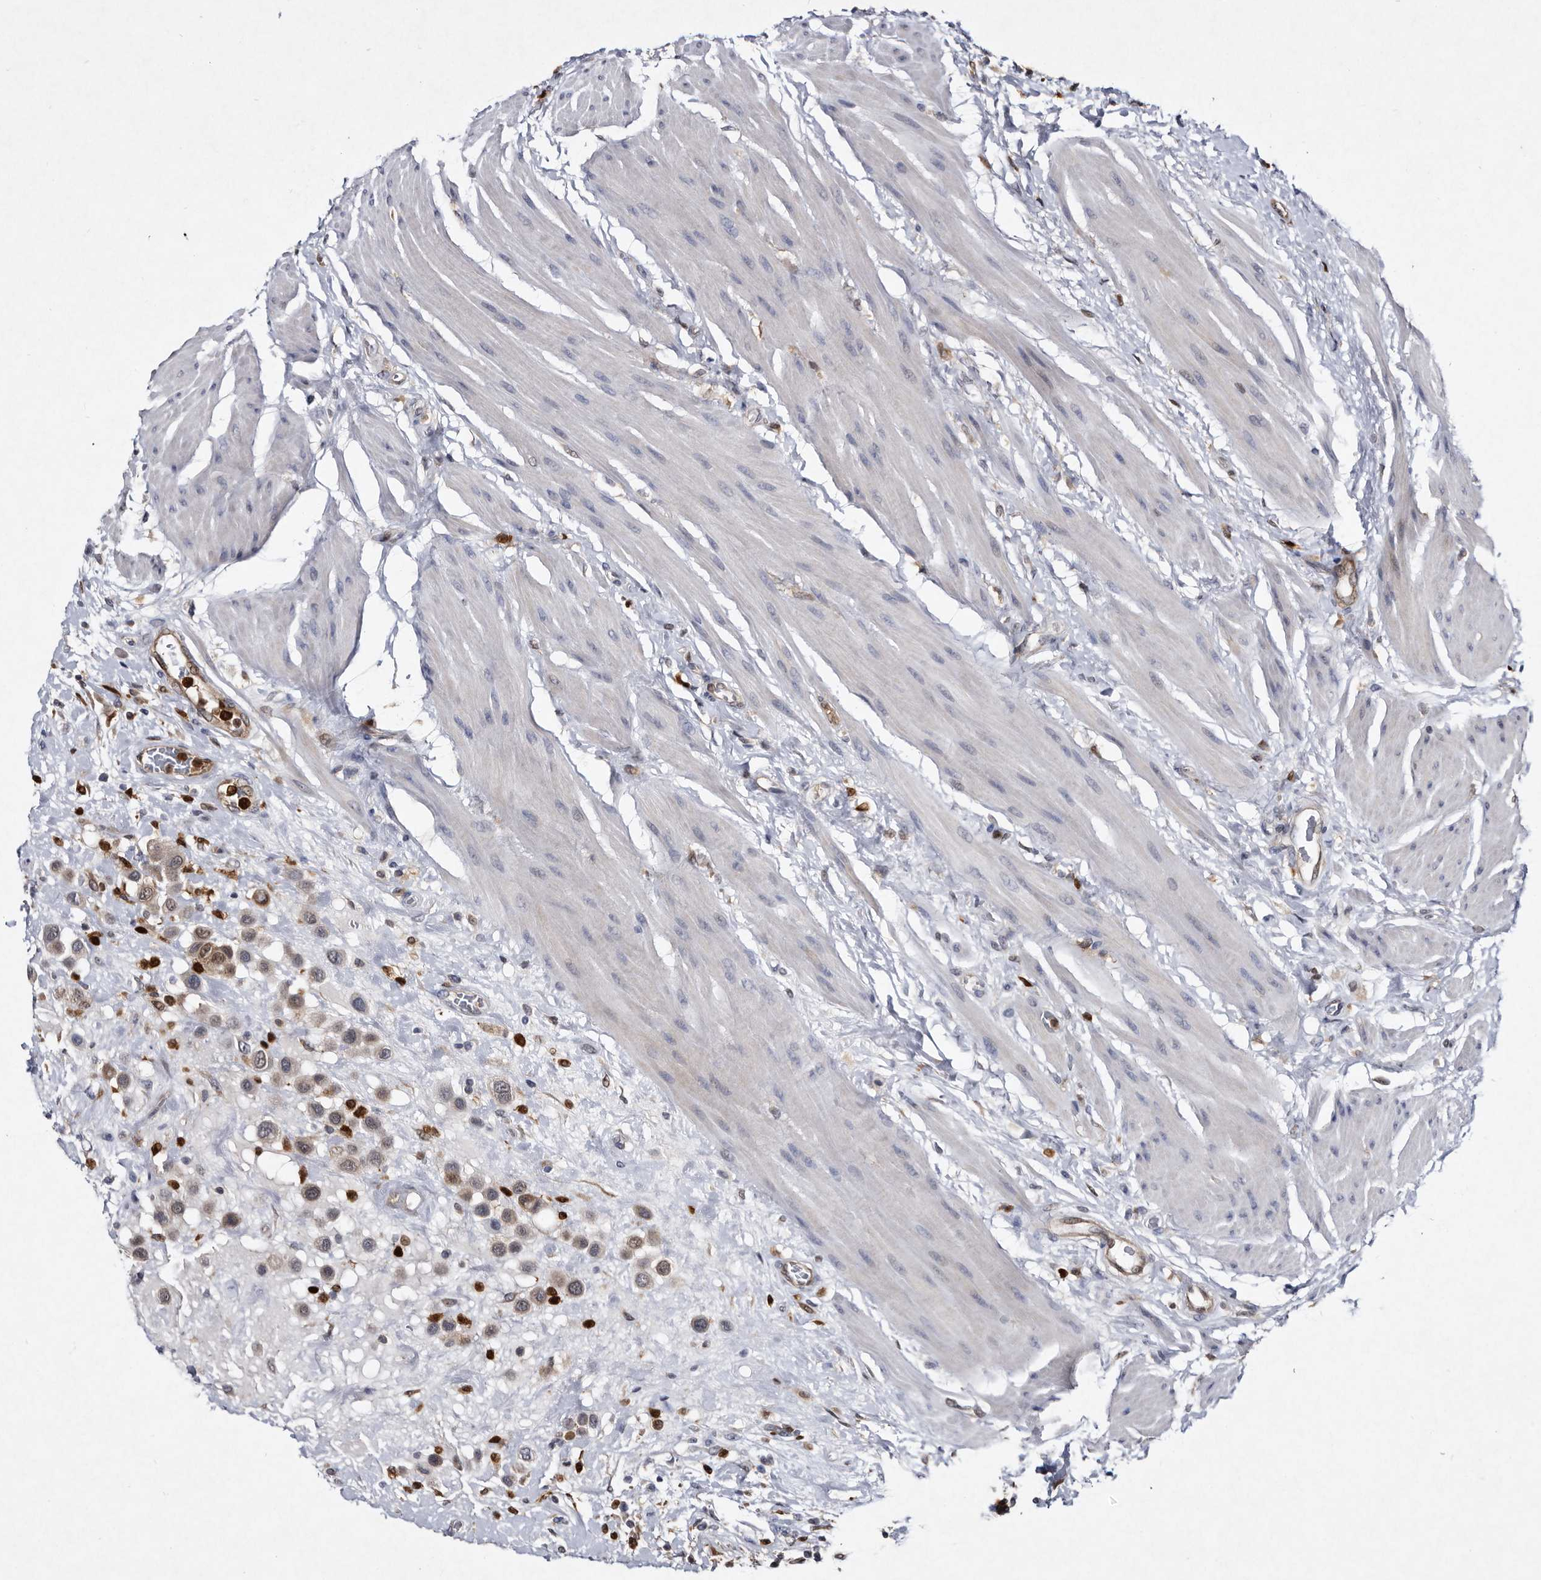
{"staining": {"intensity": "moderate", "quantity": ">75%", "location": "nuclear"}, "tissue": "urothelial cancer", "cell_type": "Tumor cells", "image_type": "cancer", "snomed": [{"axis": "morphology", "description": "Urothelial carcinoma, High grade"}, {"axis": "topography", "description": "Urinary bladder"}], "caption": "Protein staining by IHC displays moderate nuclear expression in approximately >75% of tumor cells in urothelial cancer.", "gene": "SERPINB8", "patient": {"sex": "male", "age": 50}}